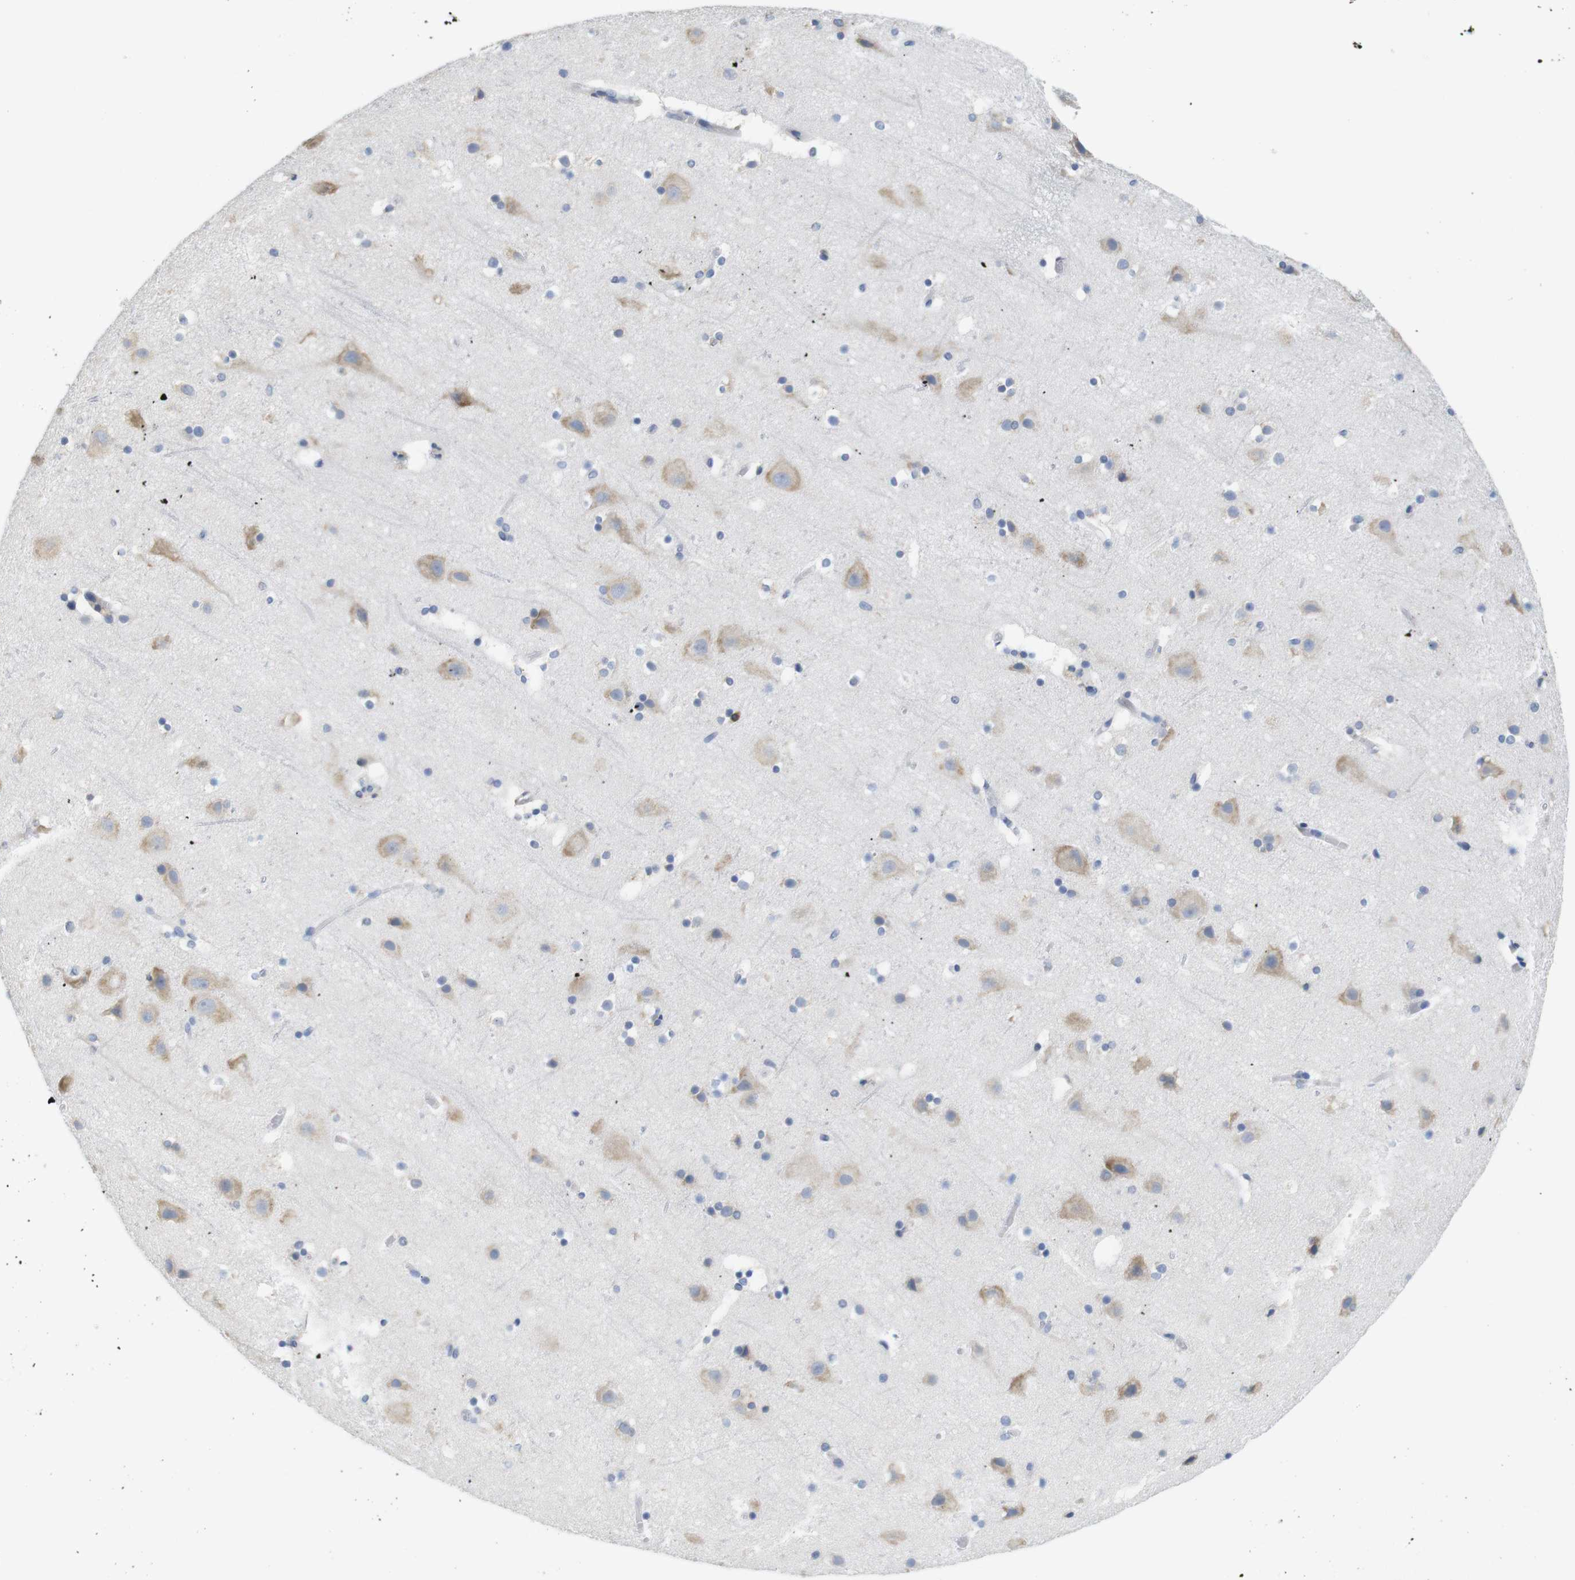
{"staining": {"intensity": "negative", "quantity": "none", "location": "none"}, "tissue": "cerebral cortex", "cell_type": "Endothelial cells", "image_type": "normal", "snomed": [{"axis": "morphology", "description": "Normal tissue, NOS"}, {"axis": "topography", "description": "Cerebral cortex"}], "caption": "DAB (3,3'-diaminobenzidine) immunohistochemical staining of normal cerebral cortex reveals no significant staining in endothelial cells.", "gene": "NEBL", "patient": {"sex": "male", "age": 45}}